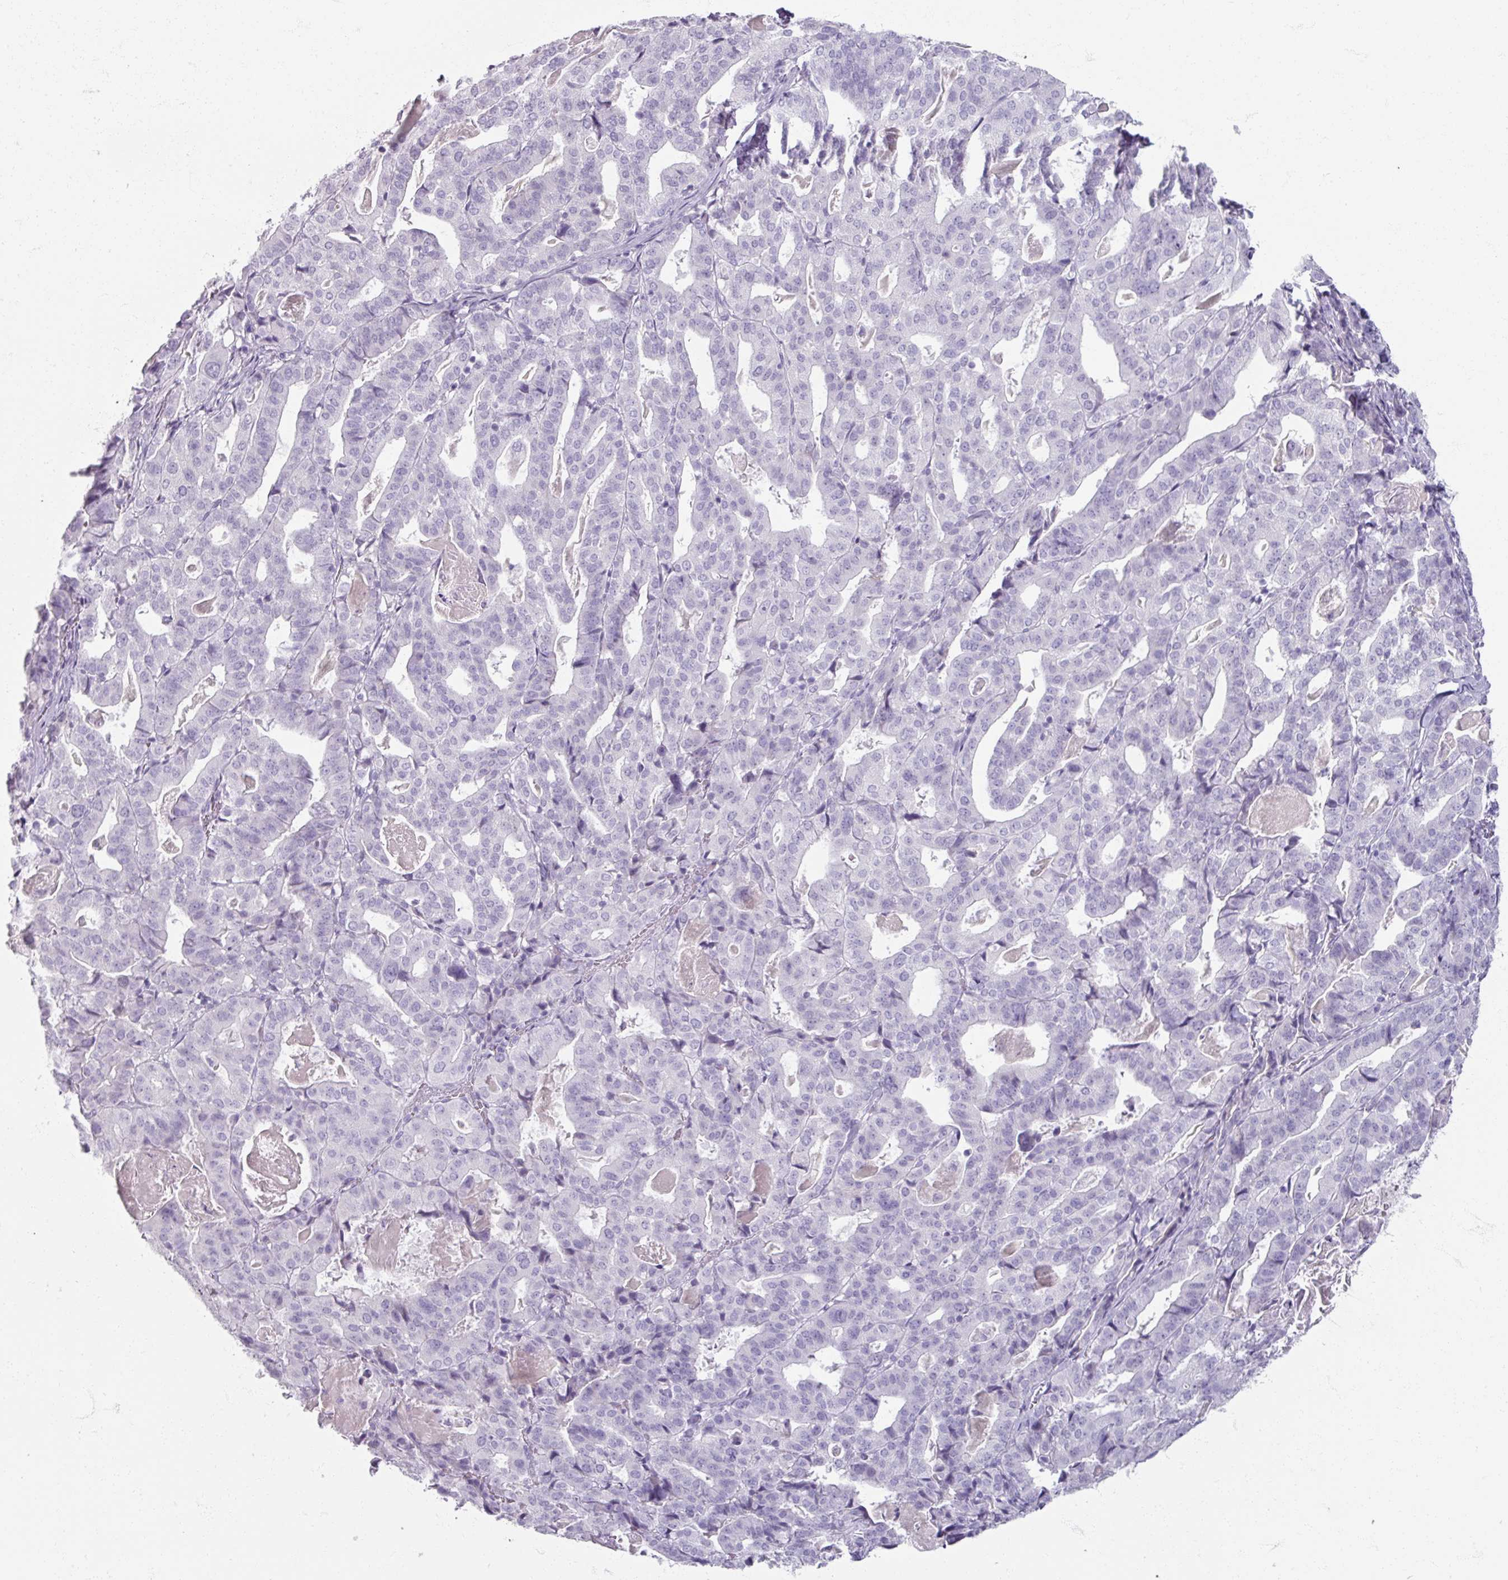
{"staining": {"intensity": "negative", "quantity": "none", "location": "none"}, "tissue": "stomach cancer", "cell_type": "Tumor cells", "image_type": "cancer", "snomed": [{"axis": "morphology", "description": "Adenocarcinoma, NOS"}, {"axis": "topography", "description": "Stomach"}], "caption": "This histopathology image is of stomach adenocarcinoma stained with IHC to label a protein in brown with the nuclei are counter-stained blue. There is no staining in tumor cells.", "gene": "TG", "patient": {"sex": "male", "age": 48}}